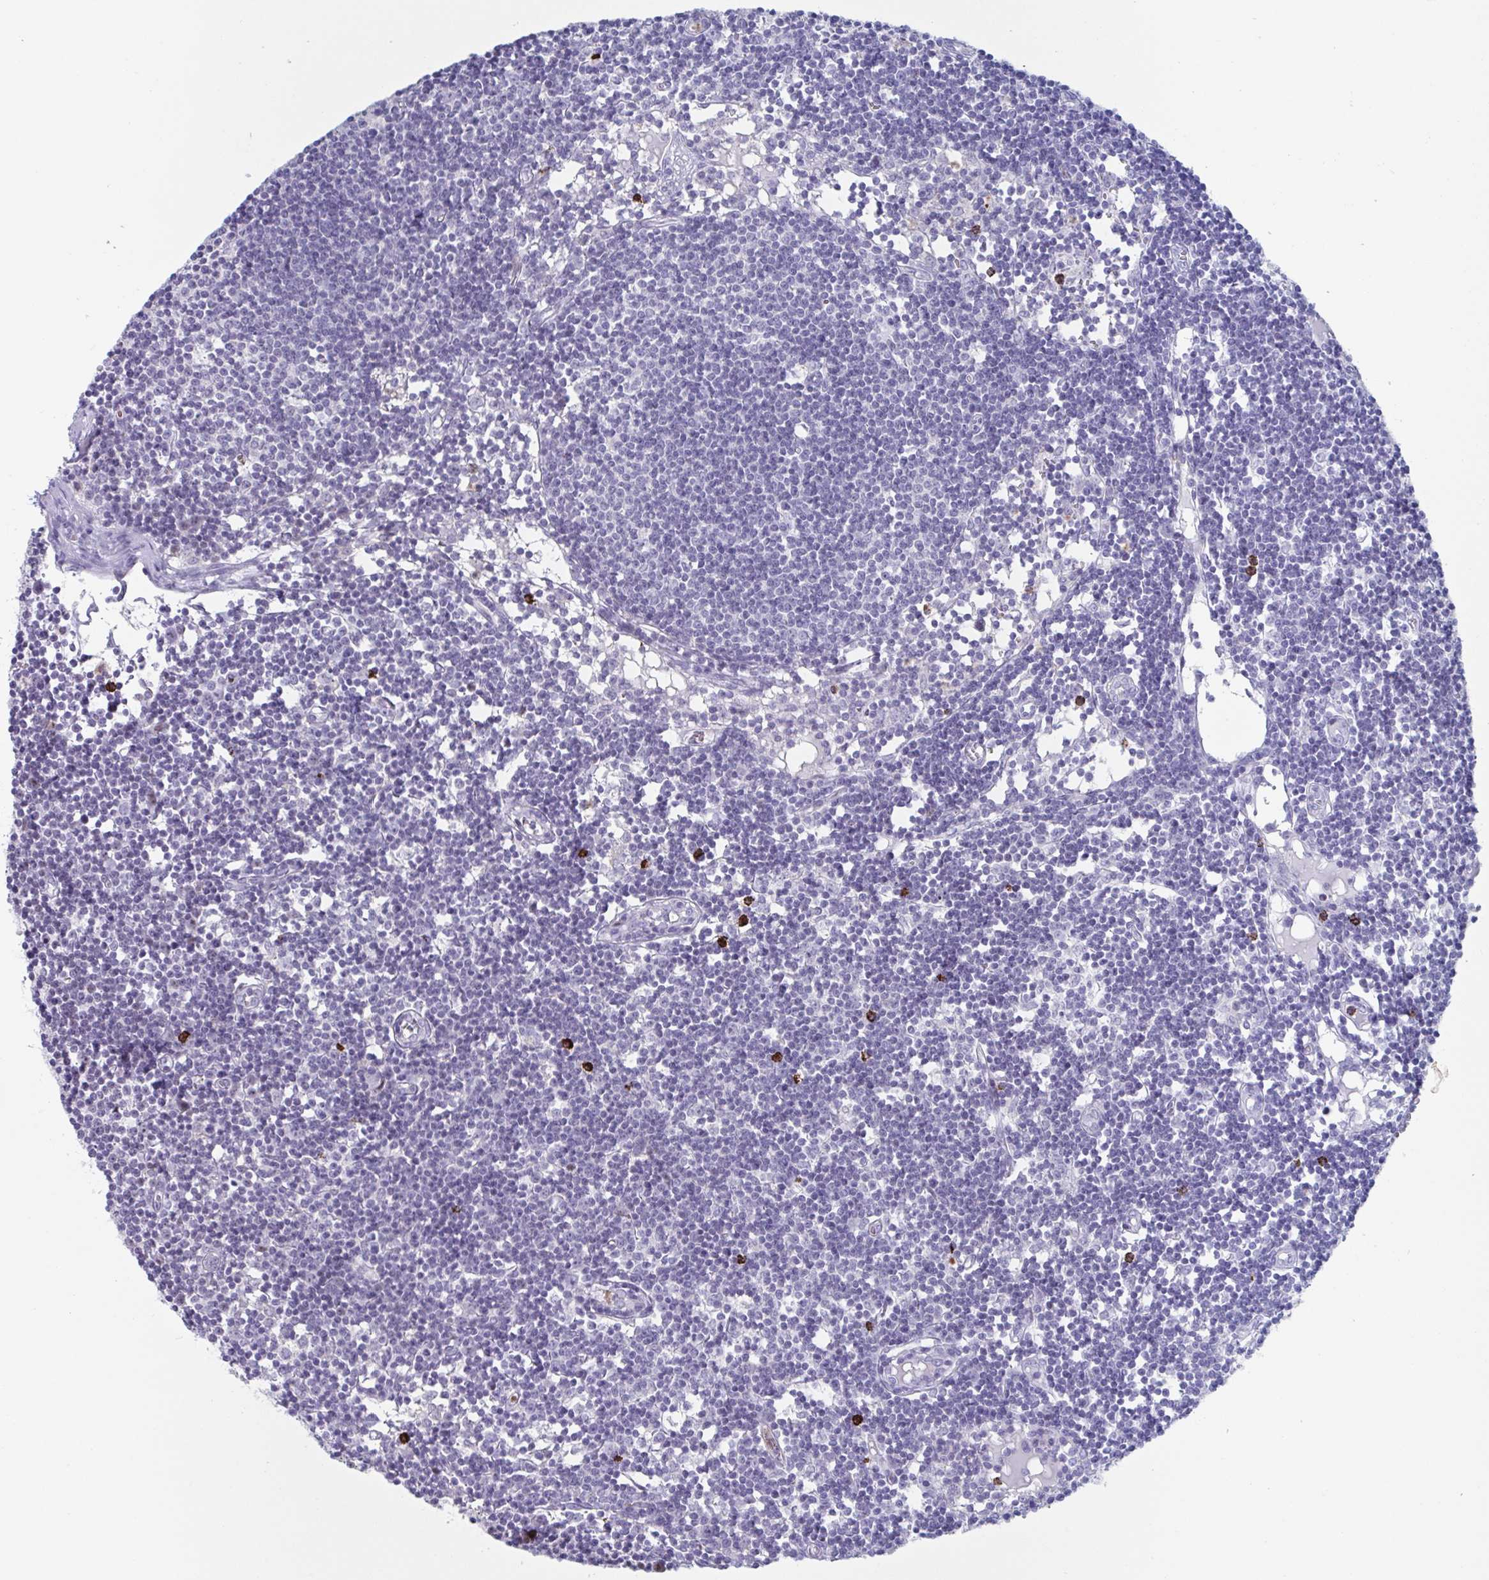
{"staining": {"intensity": "negative", "quantity": "none", "location": "none"}, "tissue": "lymph node", "cell_type": "Germinal center cells", "image_type": "normal", "snomed": [{"axis": "morphology", "description": "Normal tissue, NOS"}, {"axis": "topography", "description": "Lymph node"}], "caption": "An IHC photomicrograph of unremarkable lymph node is shown. There is no staining in germinal center cells of lymph node. (DAB (3,3'-diaminobenzidine) immunohistochemistry with hematoxylin counter stain).", "gene": "CYP4F11", "patient": {"sex": "female", "age": 11}}